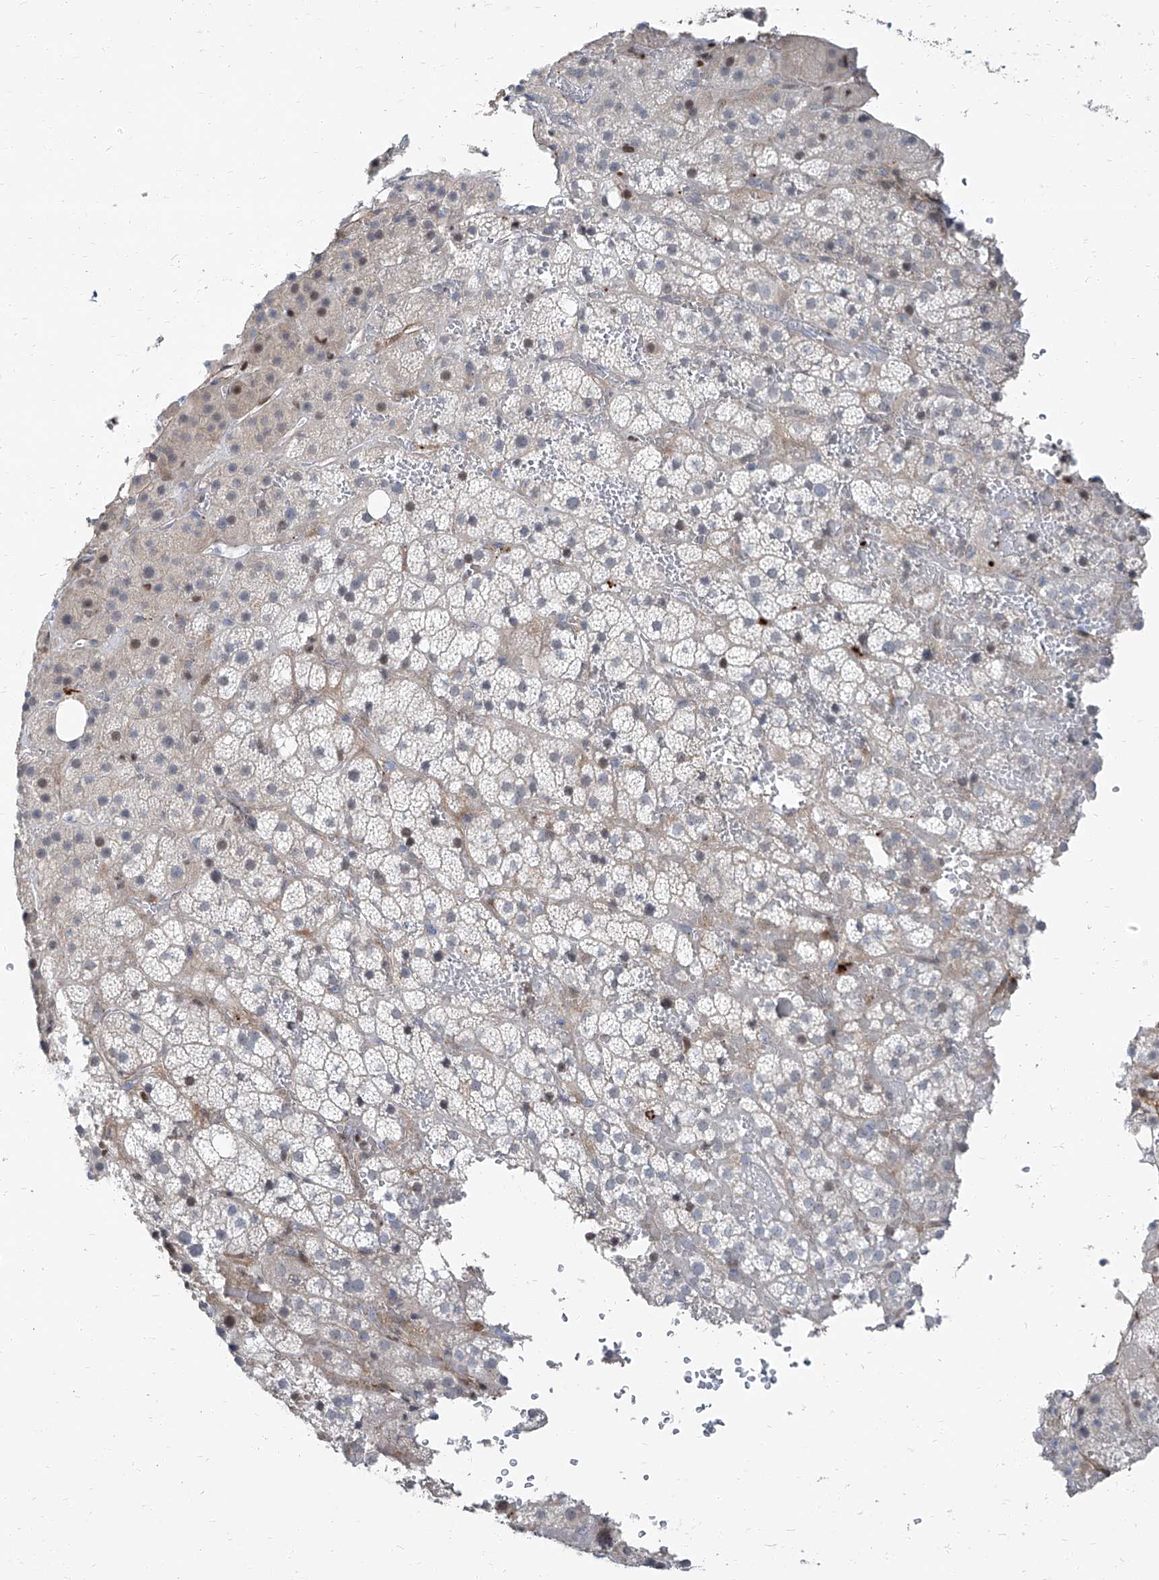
{"staining": {"intensity": "negative", "quantity": "none", "location": "none"}, "tissue": "adrenal gland", "cell_type": "Glandular cells", "image_type": "normal", "snomed": [{"axis": "morphology", "description": "Normal tissue, NOS"}, {"axis": "topography", "description": "Adrenal gland"}], "caption": "Human adrenal gland stained for a protein using immunohistochemistry (IHC) displays no expression in glandular cells.", "gene": "HOXA3", "patient": {"sex": "female", "age": 59}}